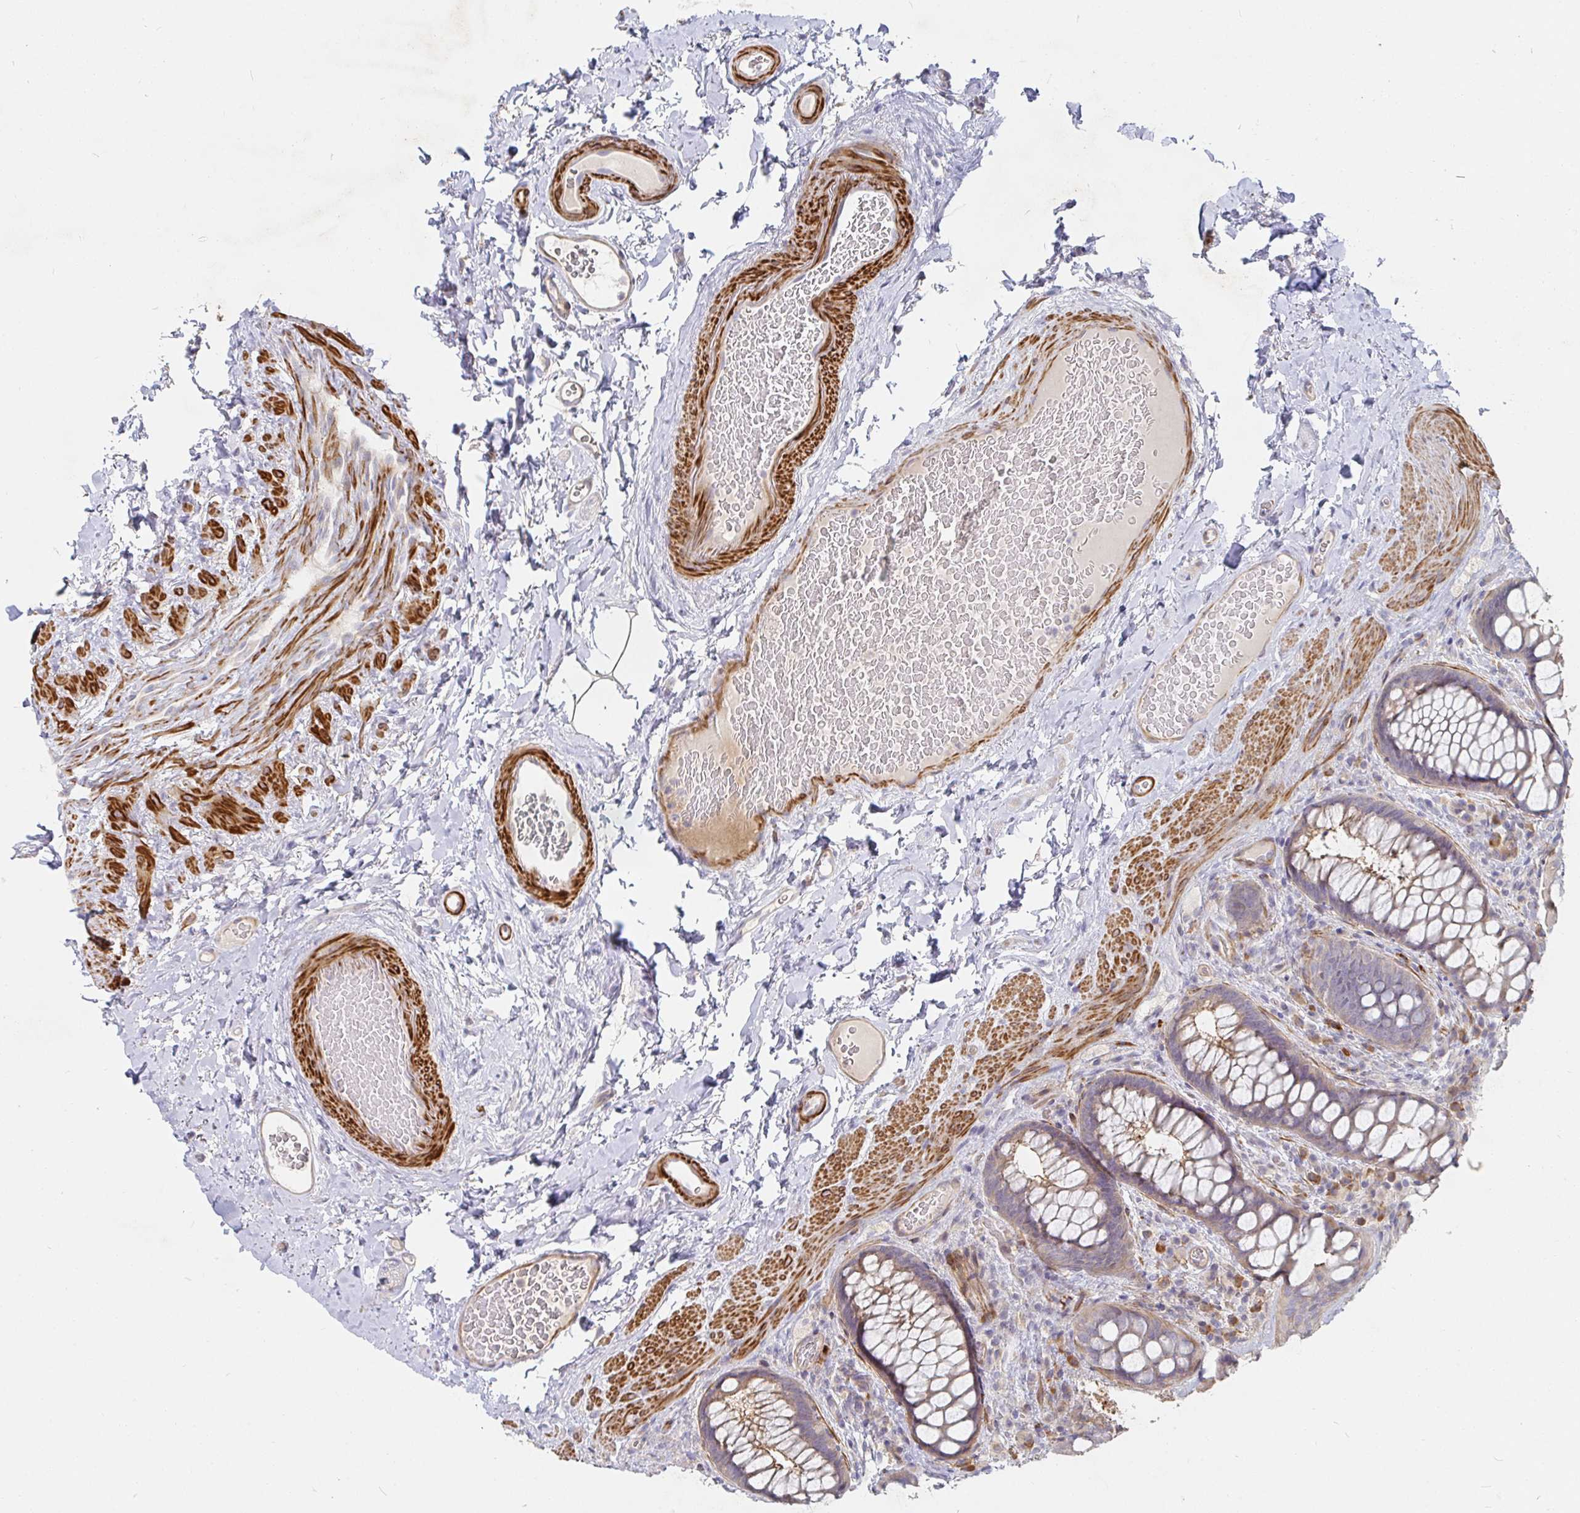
{"staining": {"intensity": "moderate", "quantity": "25%-75%", "location": "cytoplasmic/membranous"}, "tissue": "rectum", "cell_type": "Glandular cells", "image_type": "normal", "snomed": [{"axis": "morphology", "description": "Normal tissue, NOS"}, {"axis": "topography", "description": "Rectum"}], "caption": "Immunohistochemical staining of normal rectum displays 25%-75% levels of moderate cytoplasmic/membranous protein expression in approximately 25%-75% of glandular cells.", "gene": "SSH2", "patient": {"sex": "female", "age": 69}}